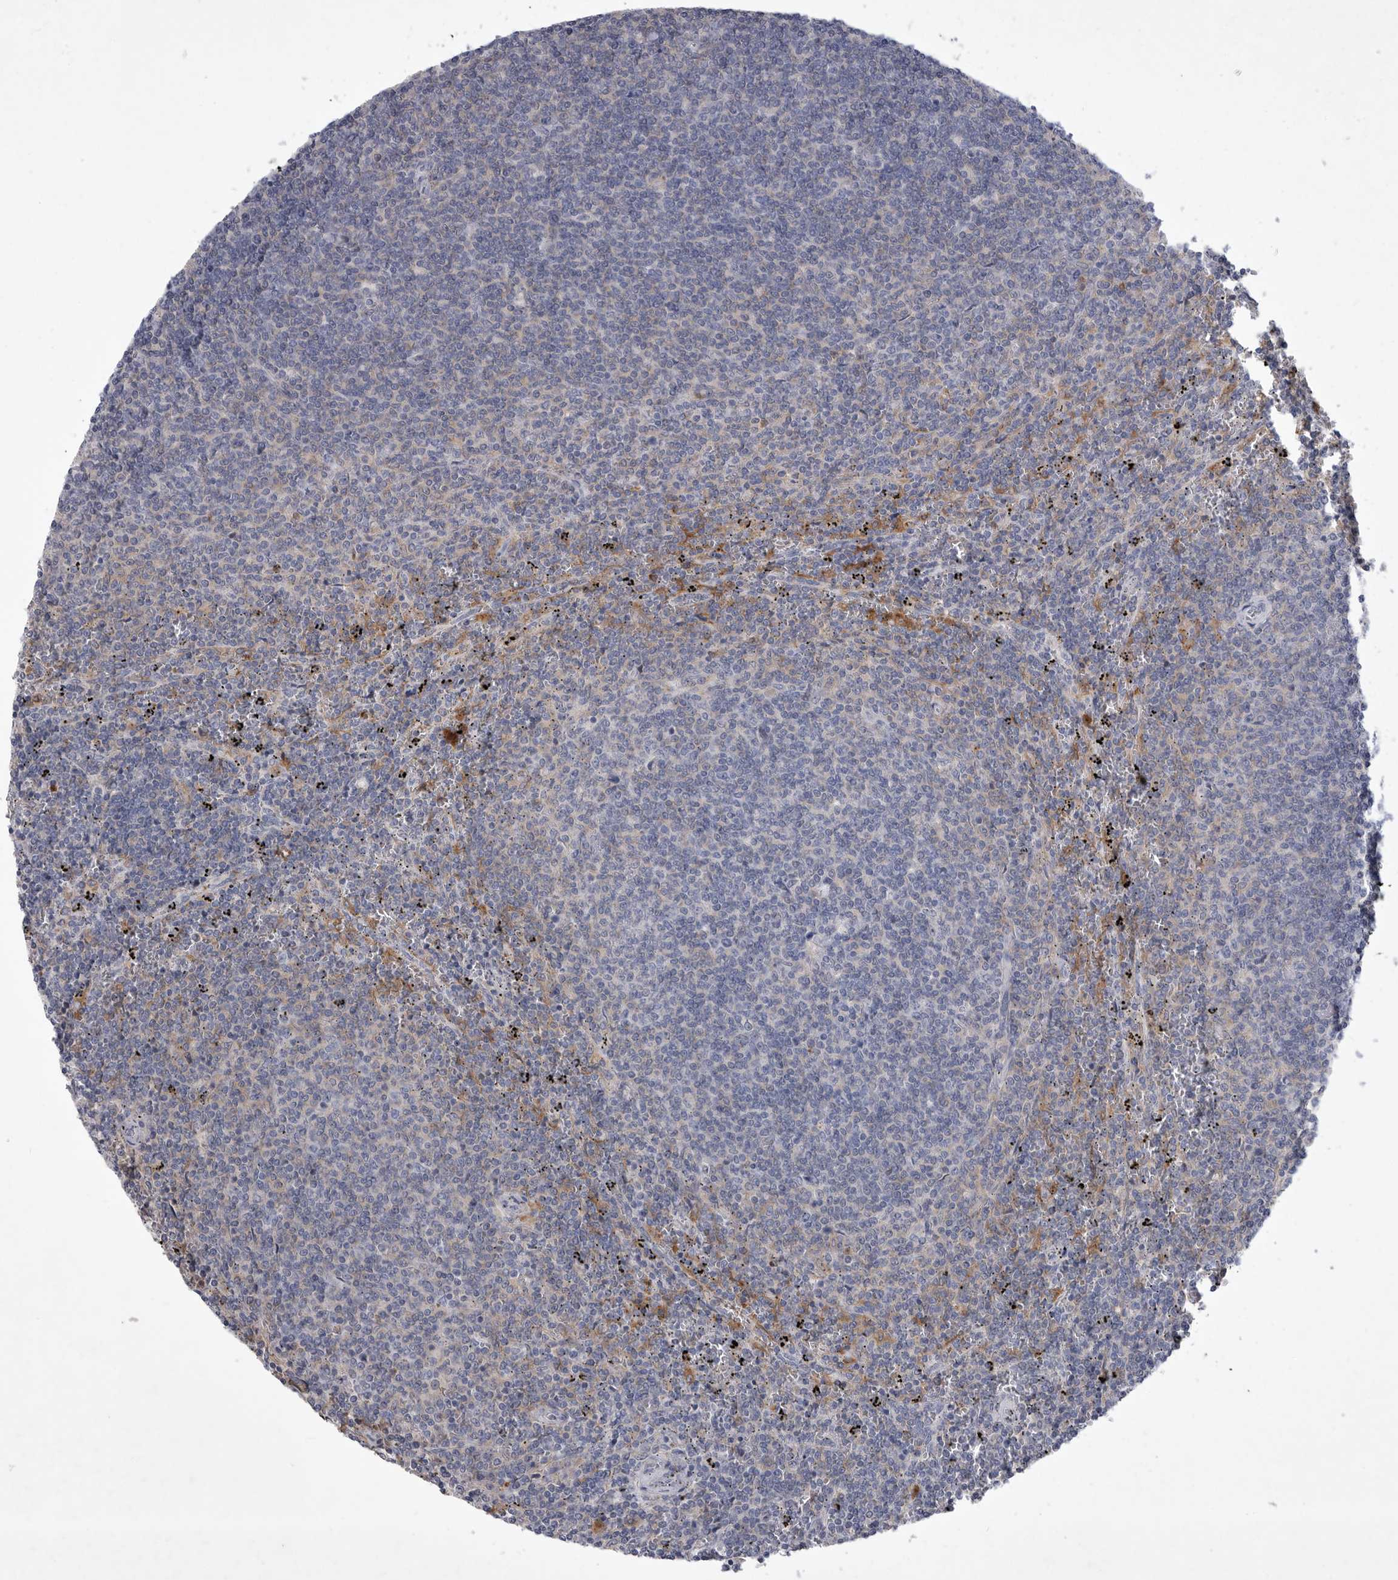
{"staining": {"intensity": "negative", "quantity": "none", "location": "none"}, "tissue": "lymphoma", "cell_type": "Tumor cells", "image_type": "cancer", "snomed": [{"axis": "morphology", "description": "Malignant lymphoma, non-Hodgkin's type, Low grade"}, {"axis": "topography", "description": "Spleen"}], "caption": "IHC histopathology image of neoplastic tissue: low-grade malignant lymphoma, non-Hodgkin's type stained with DAB demonstrates no significant protein staining in tumor cells. Nuclei are stained in blue.", "gene": "SIGLEC10", "patient": {"sex": "female", "age": 50}}